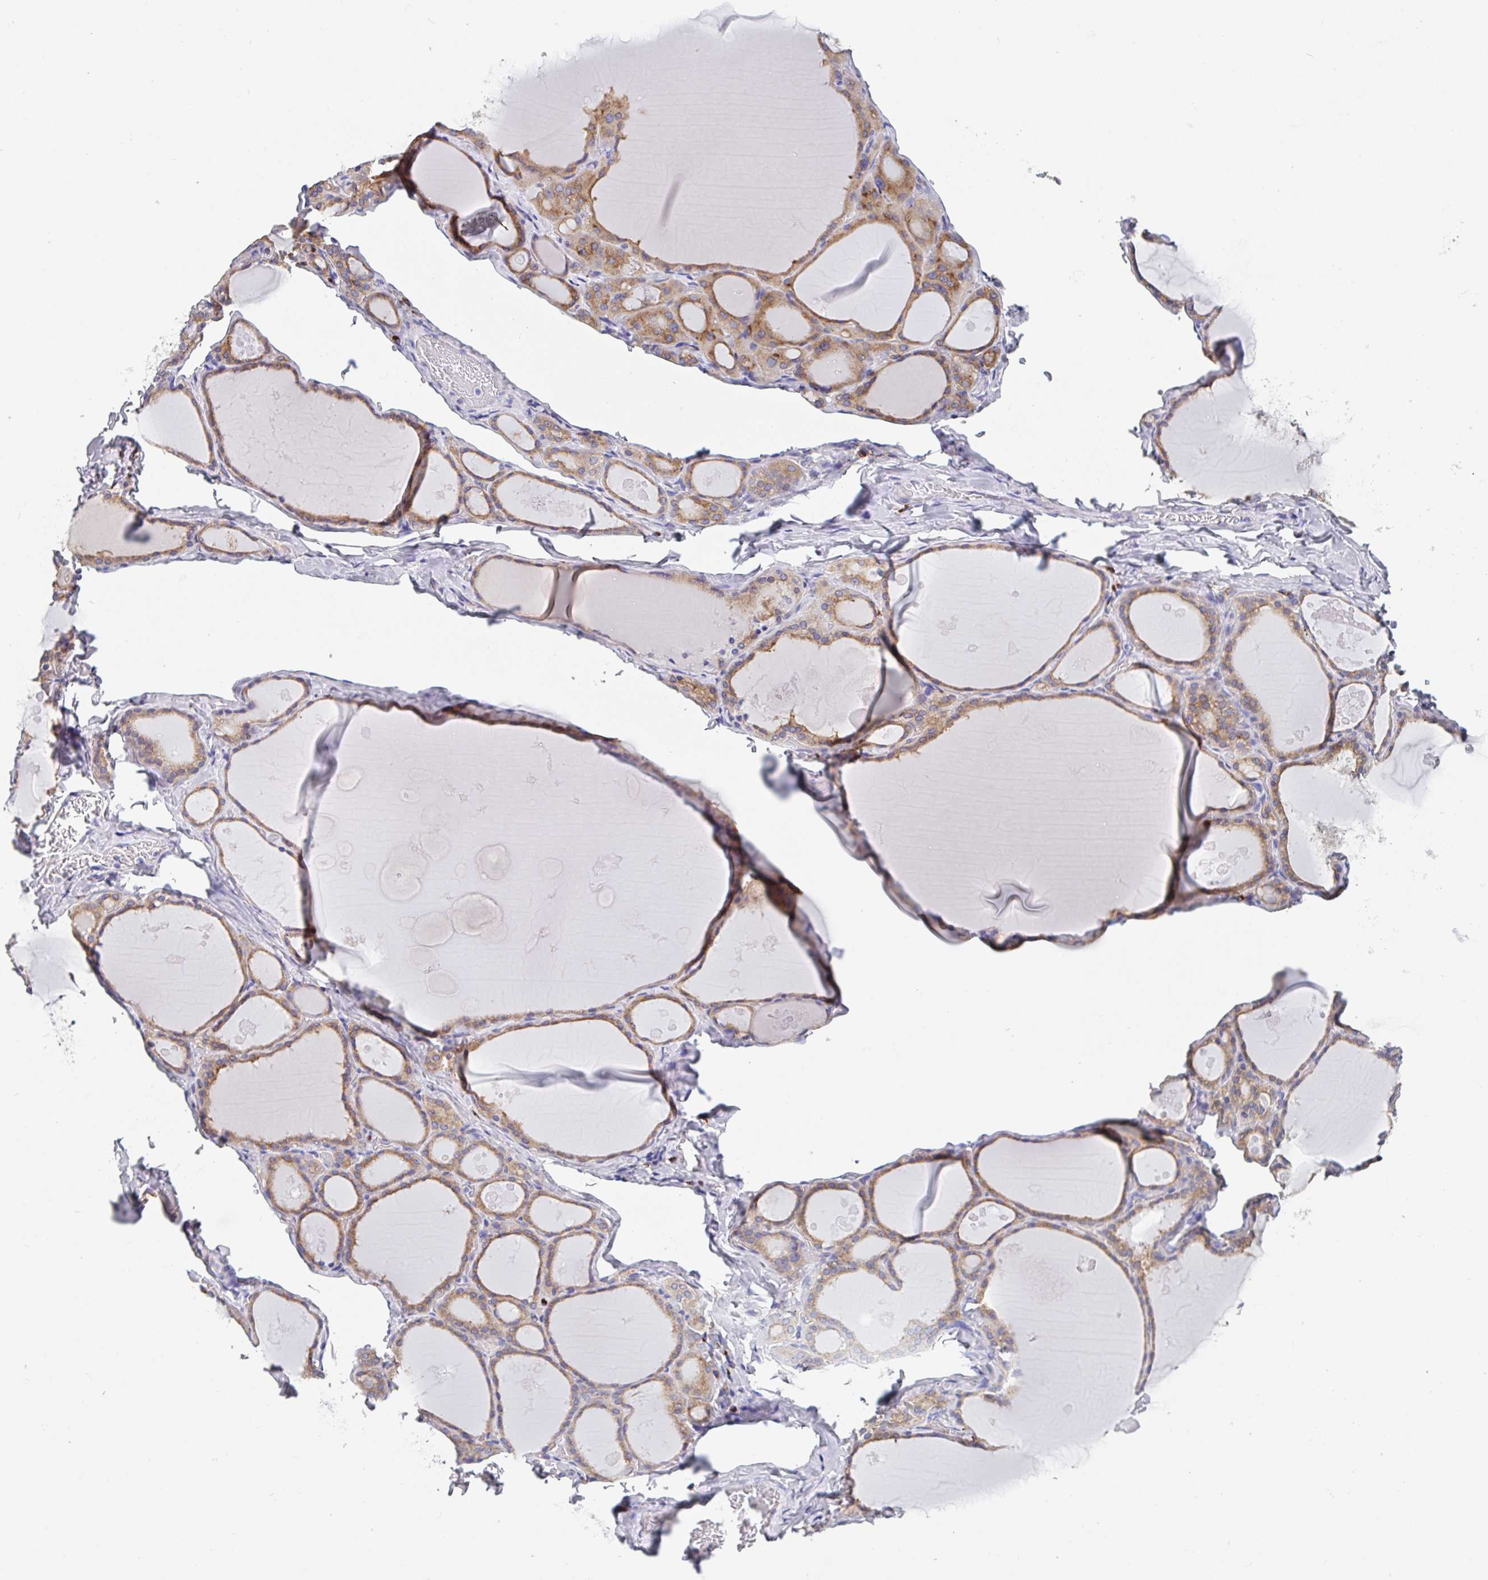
{"staining": {"intensity": "moderate", "quantity": ">75%", "location": "cytoplasmic/membranous"}, "tissue": "thyroid gland", "cell_type": "Glandular cells", "image_type": "normal", "snomed": [{"axis": "morphology", "description": "Normal tissue, NOS"}, {"axis": "topography", "description": "Thyroid gland"}], "caption": "An image of thyroid gland stained for a protein demonstrates moderate cytoplasmic/membranous brown staining in glandular cells. Immunohistochemistry (ihc) stains the protein of interest in brown and the nuclei are stained blue.", "gene": "PROSER3", "patient": {"sex": "male", "age": 56}}